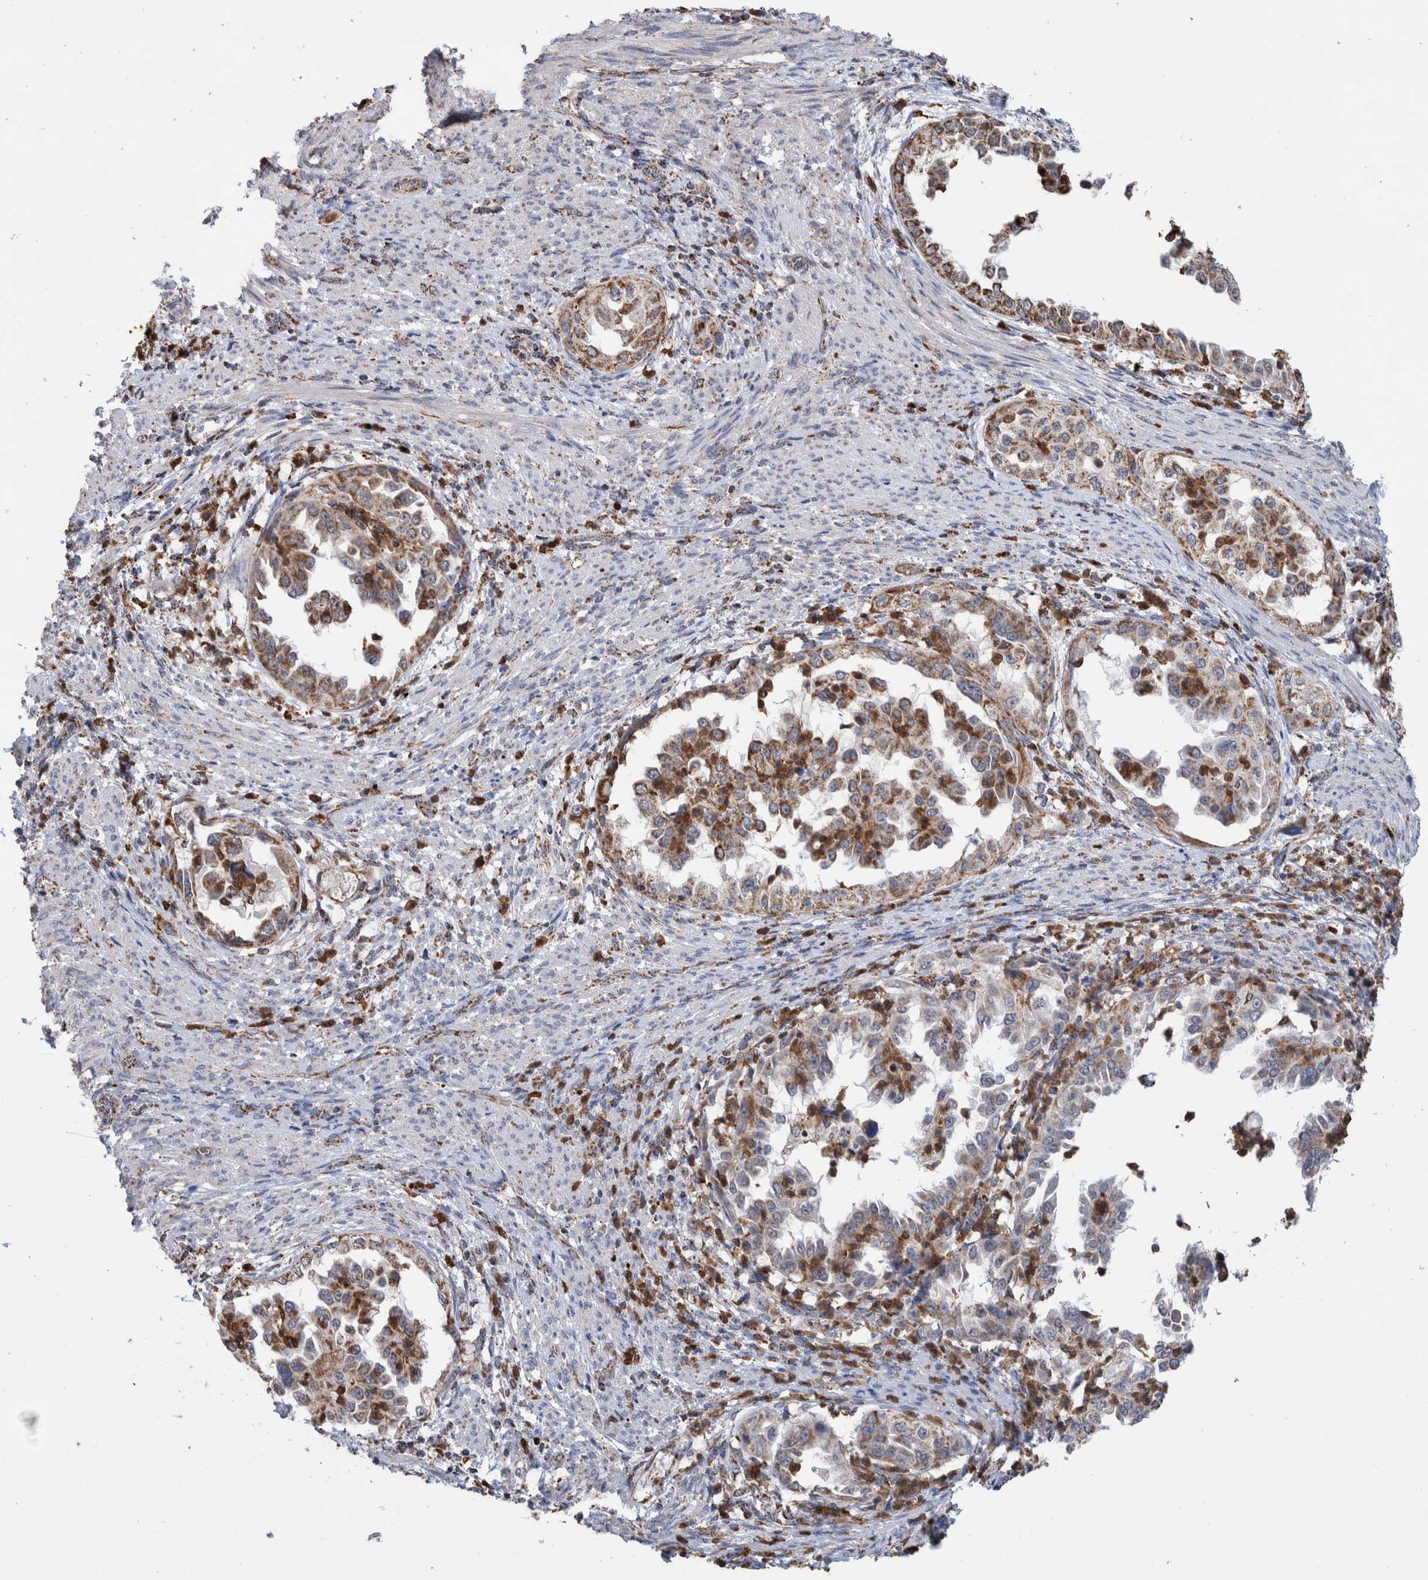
{"staining": {"intensity": "moderate", "quantity": ">75%", "location": "cytoplasmic/membranous"}, "tissue": "endometrial cancer", "cell_type": "Tumor cells", "image_type": "cancer", "snomed": [{"axis": "morphology", "description": "Adenocarcinoma, NOS"}, {"axis": "topography", "description": "Endometrium"}], "caption": "Tumor cells exhibit medium levels of moderate cytoplasmic/membranous positivity in approximately >75% of cells in human endometrial cancer.", "gene": "DECR1", "patient": {"sex": "female", "age": 85}}